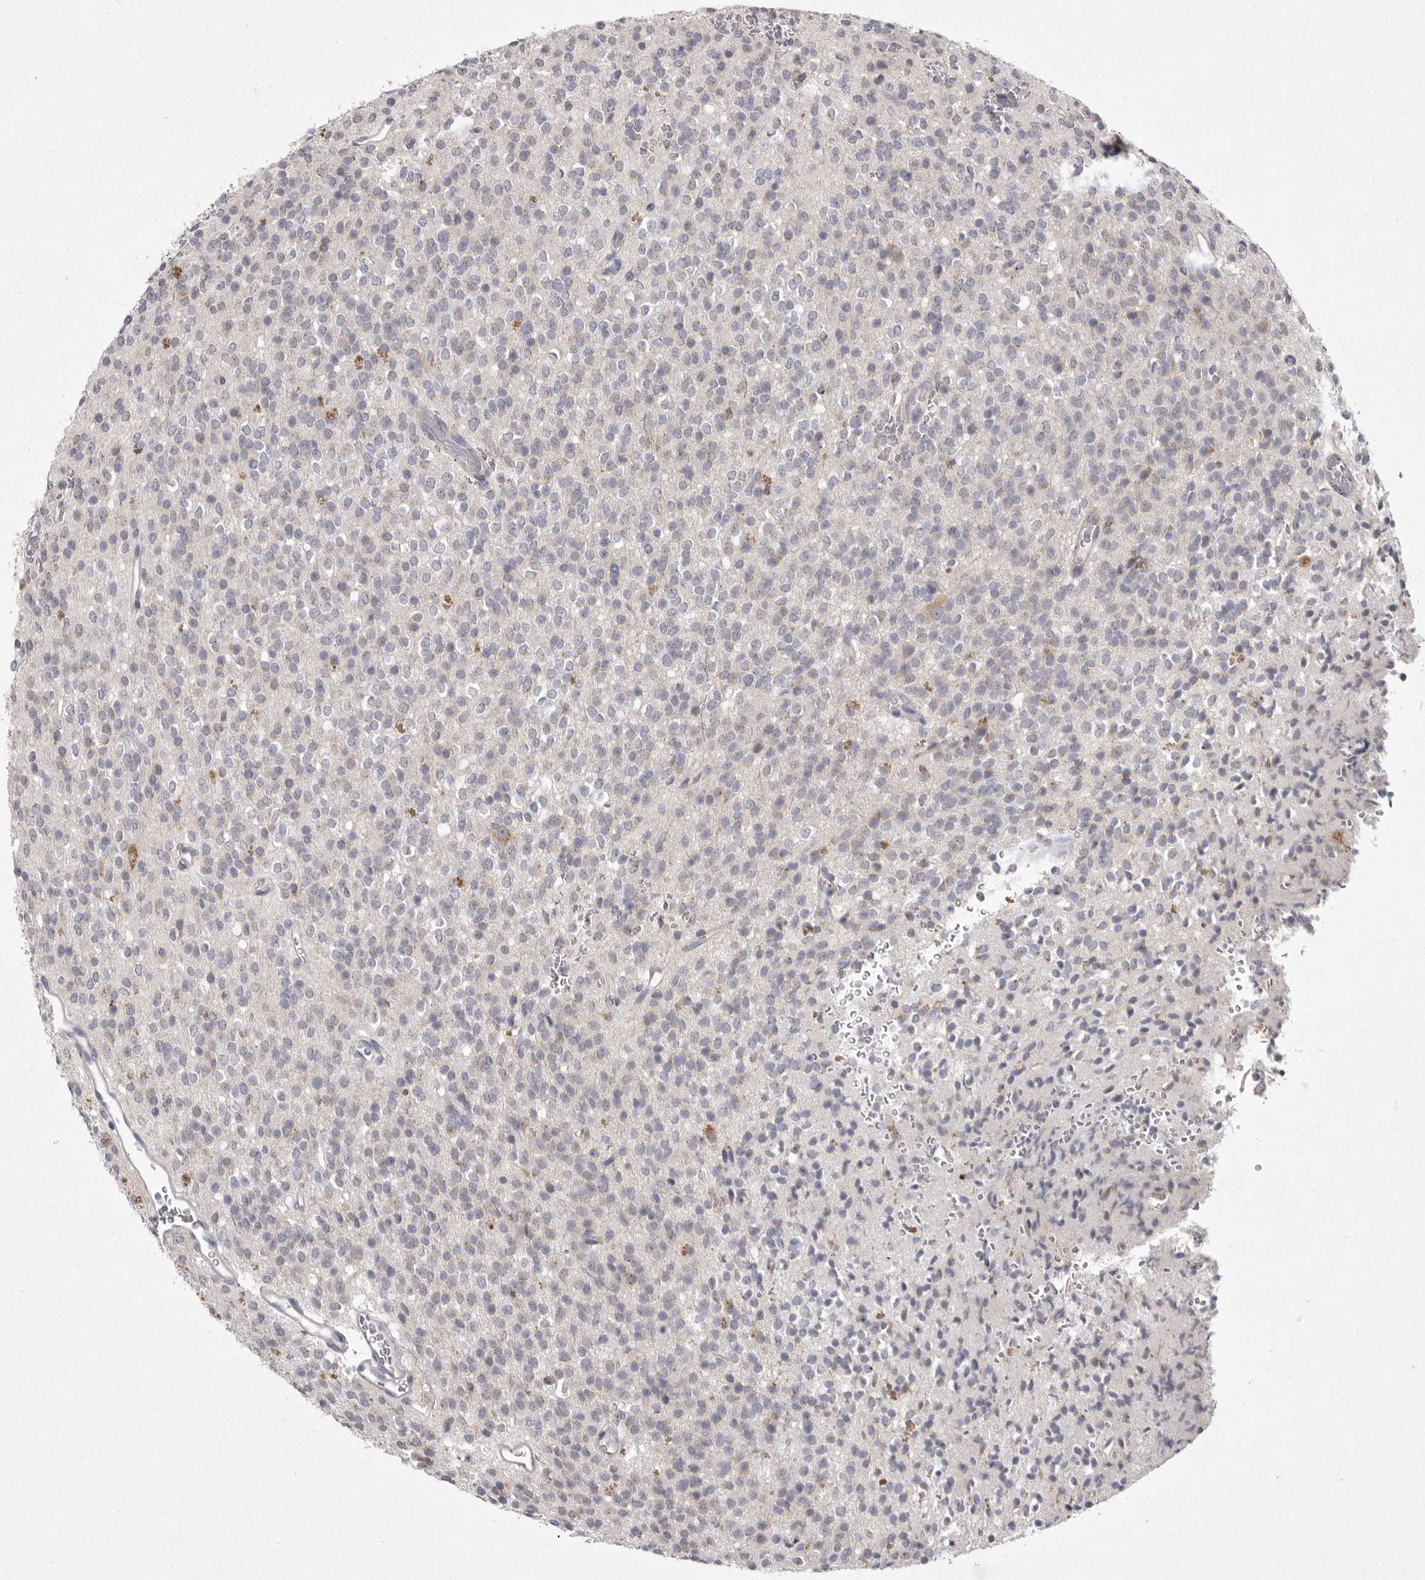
{"staining": {"intensity": "negative", "quantity": "none", "location": "none"}, "tissue": "glioma", "cell_type": "Tumor cells", "image_type": "cancer", "snomed": [{"axis": "morphology", "description": "Glioma, malignant, High grade"}, {"axis": "topography", "description": "Brain"}], "caption": "This is a photomicrograph of IHC staining of glioma, which shows no expression in tumor cells.", "gene": "P2RX6", "patient": {"sex": "male", "age": 34}}